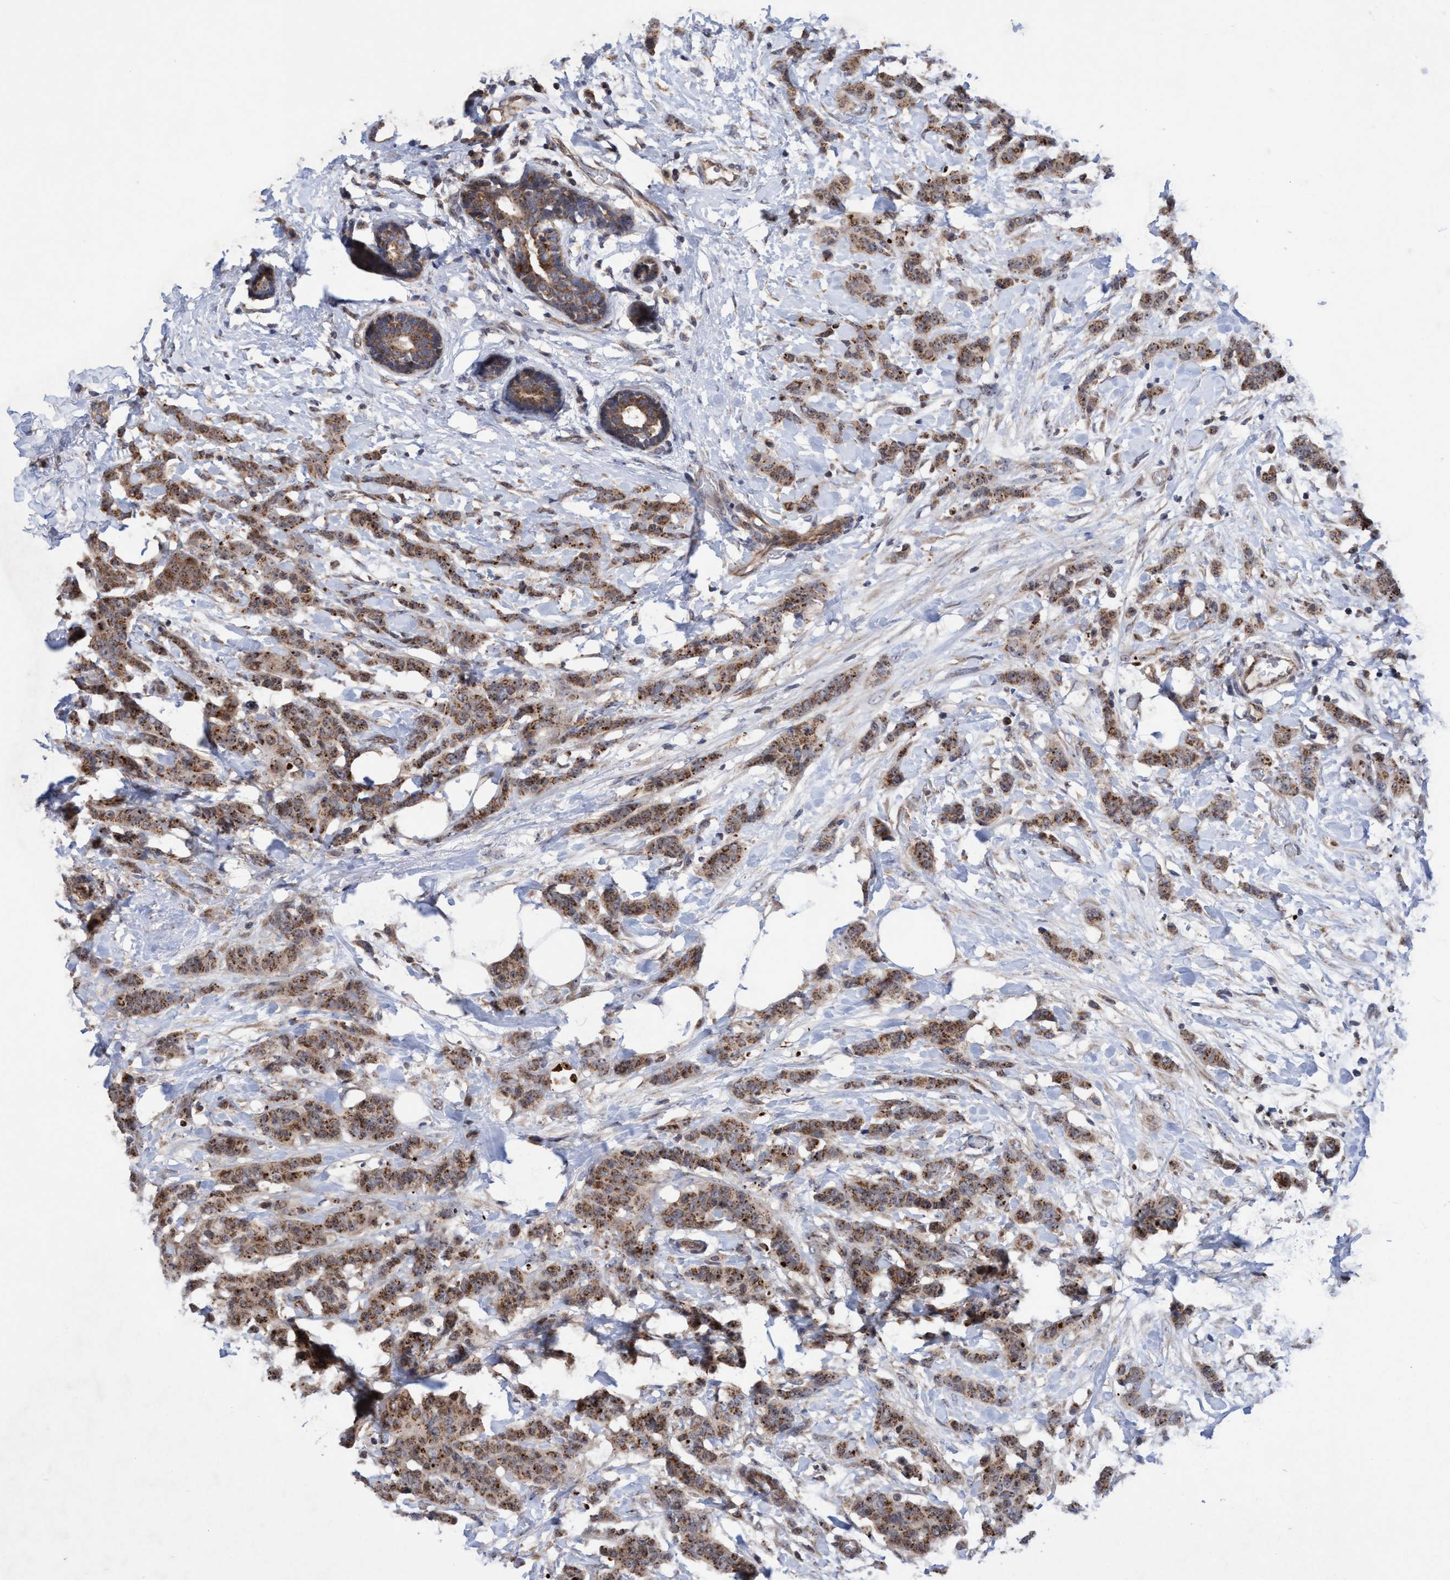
{"staining": {"intensity": "moderate", "quantity": ">75%", "location": "cytoplasmic/membranous,nuclear"}, "tissue": "breast cancer", "cell_type": "Tumor cells", "image_type": "cancer", "snomed": [{"axis": "morphology", "description": "Normal tissue, NOS"}, {"axis": "morphology", "description": "Duct carcinoma"}, {"axis": "topography", "description": "Breast"}], "caption": "Tumor cells show medium levels of moderate cytoplasmic/membranous and nuclear expression in about >75% of cells in human intraductal carcinoma (breast).", "gene": "P2RY14", "patient": {"sex": "female", "age": 40}}